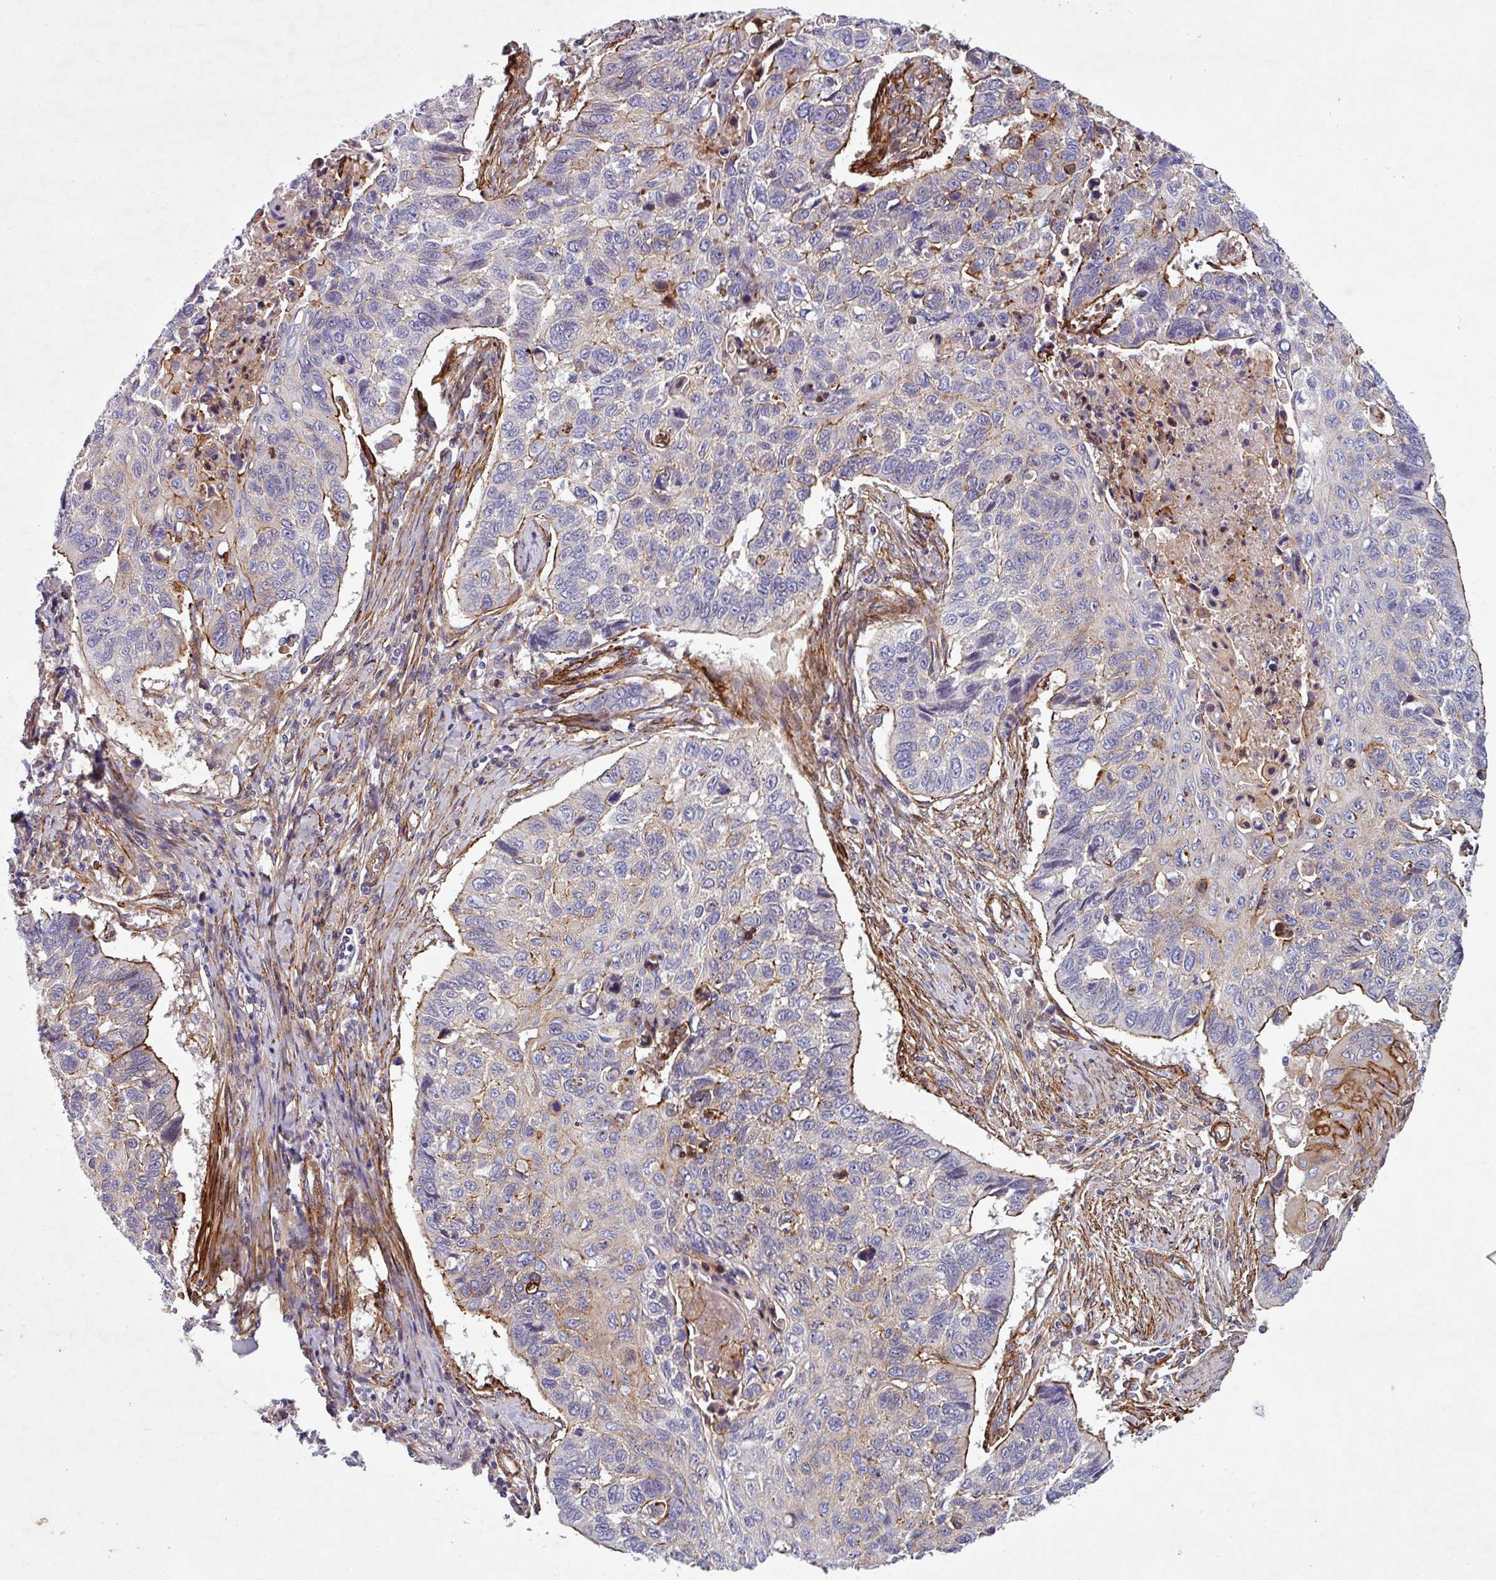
{"staining": {"intensity": "negative", "quantity": "none", "location": "none"}, "tissue": "lung cancer", "cell_type": "Tumor cells", "image_type": "cancer", "snomed": [{"axis": "morphology", "description": "Squamous cell carcinoma, NOS"}, {"axis": "topography", "description": "Lung"}], "caption": "High power microscopy image of an immunohistochemistry histopathology image of squamous cell carcinoma (lung), revealing no significant staining in tumor cells.", "gene": "ATP2C2", "patient": {"sex": "male", "age": 62}}